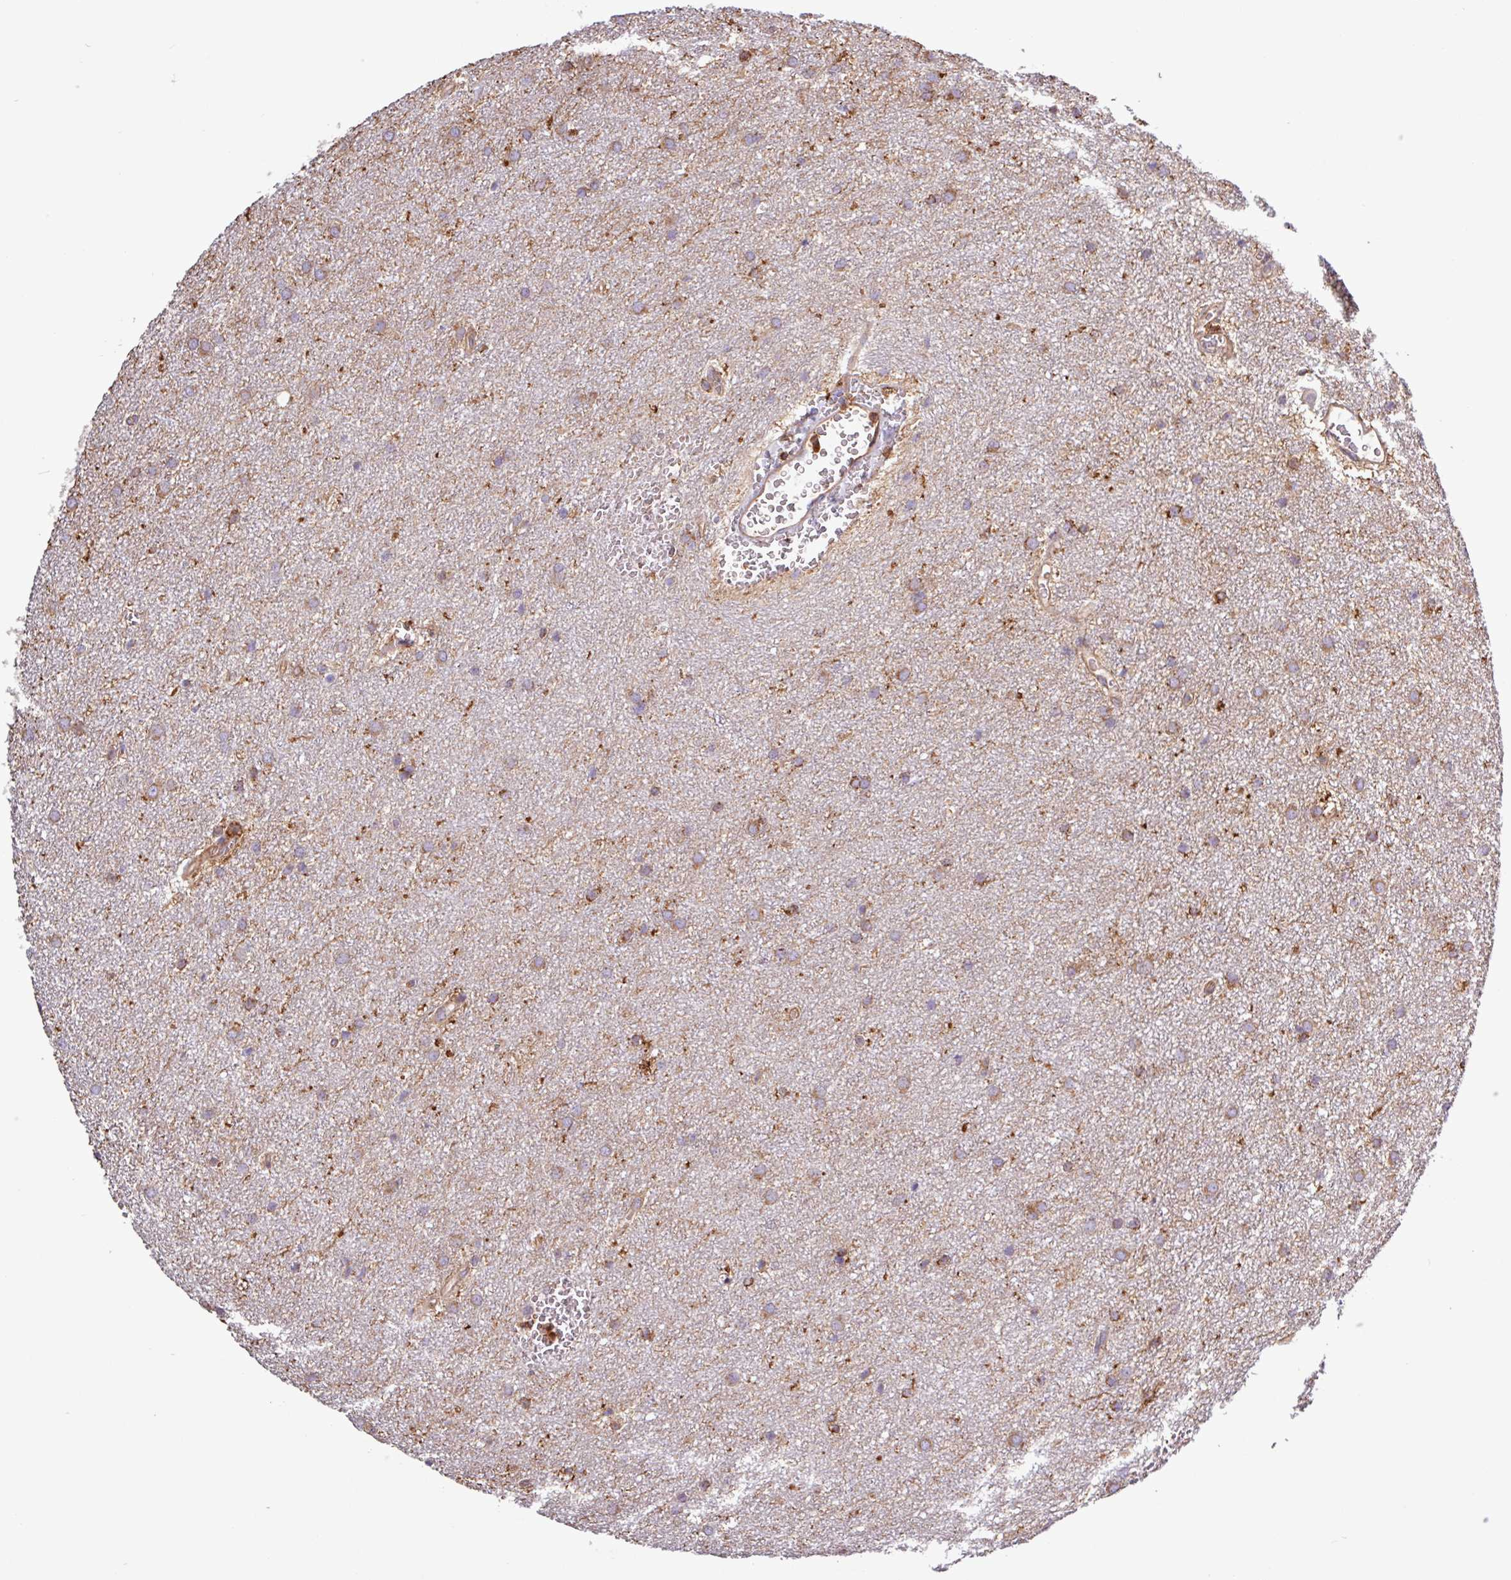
{"staining": {"intensity": "moderate", "quantity": ">75%", "location": "cytoplasmic/membranous"}, "tissue": "glioma", "cell_type": "Tumor cells", "image_type": "cancer", "snomed": [{"axis": "morphology", "description": "Glioma, malignant, Low grade"}, {"axis": "topography", "description": "Cerebellum"}], "caption": "Protein staining exhibits moderate cytoplasmic/membranous expression in about >75% of tumor cells in malignant low-grade glioma.", "gene": "ACTR3", "patient": {"sex": "female", "age": 5}}